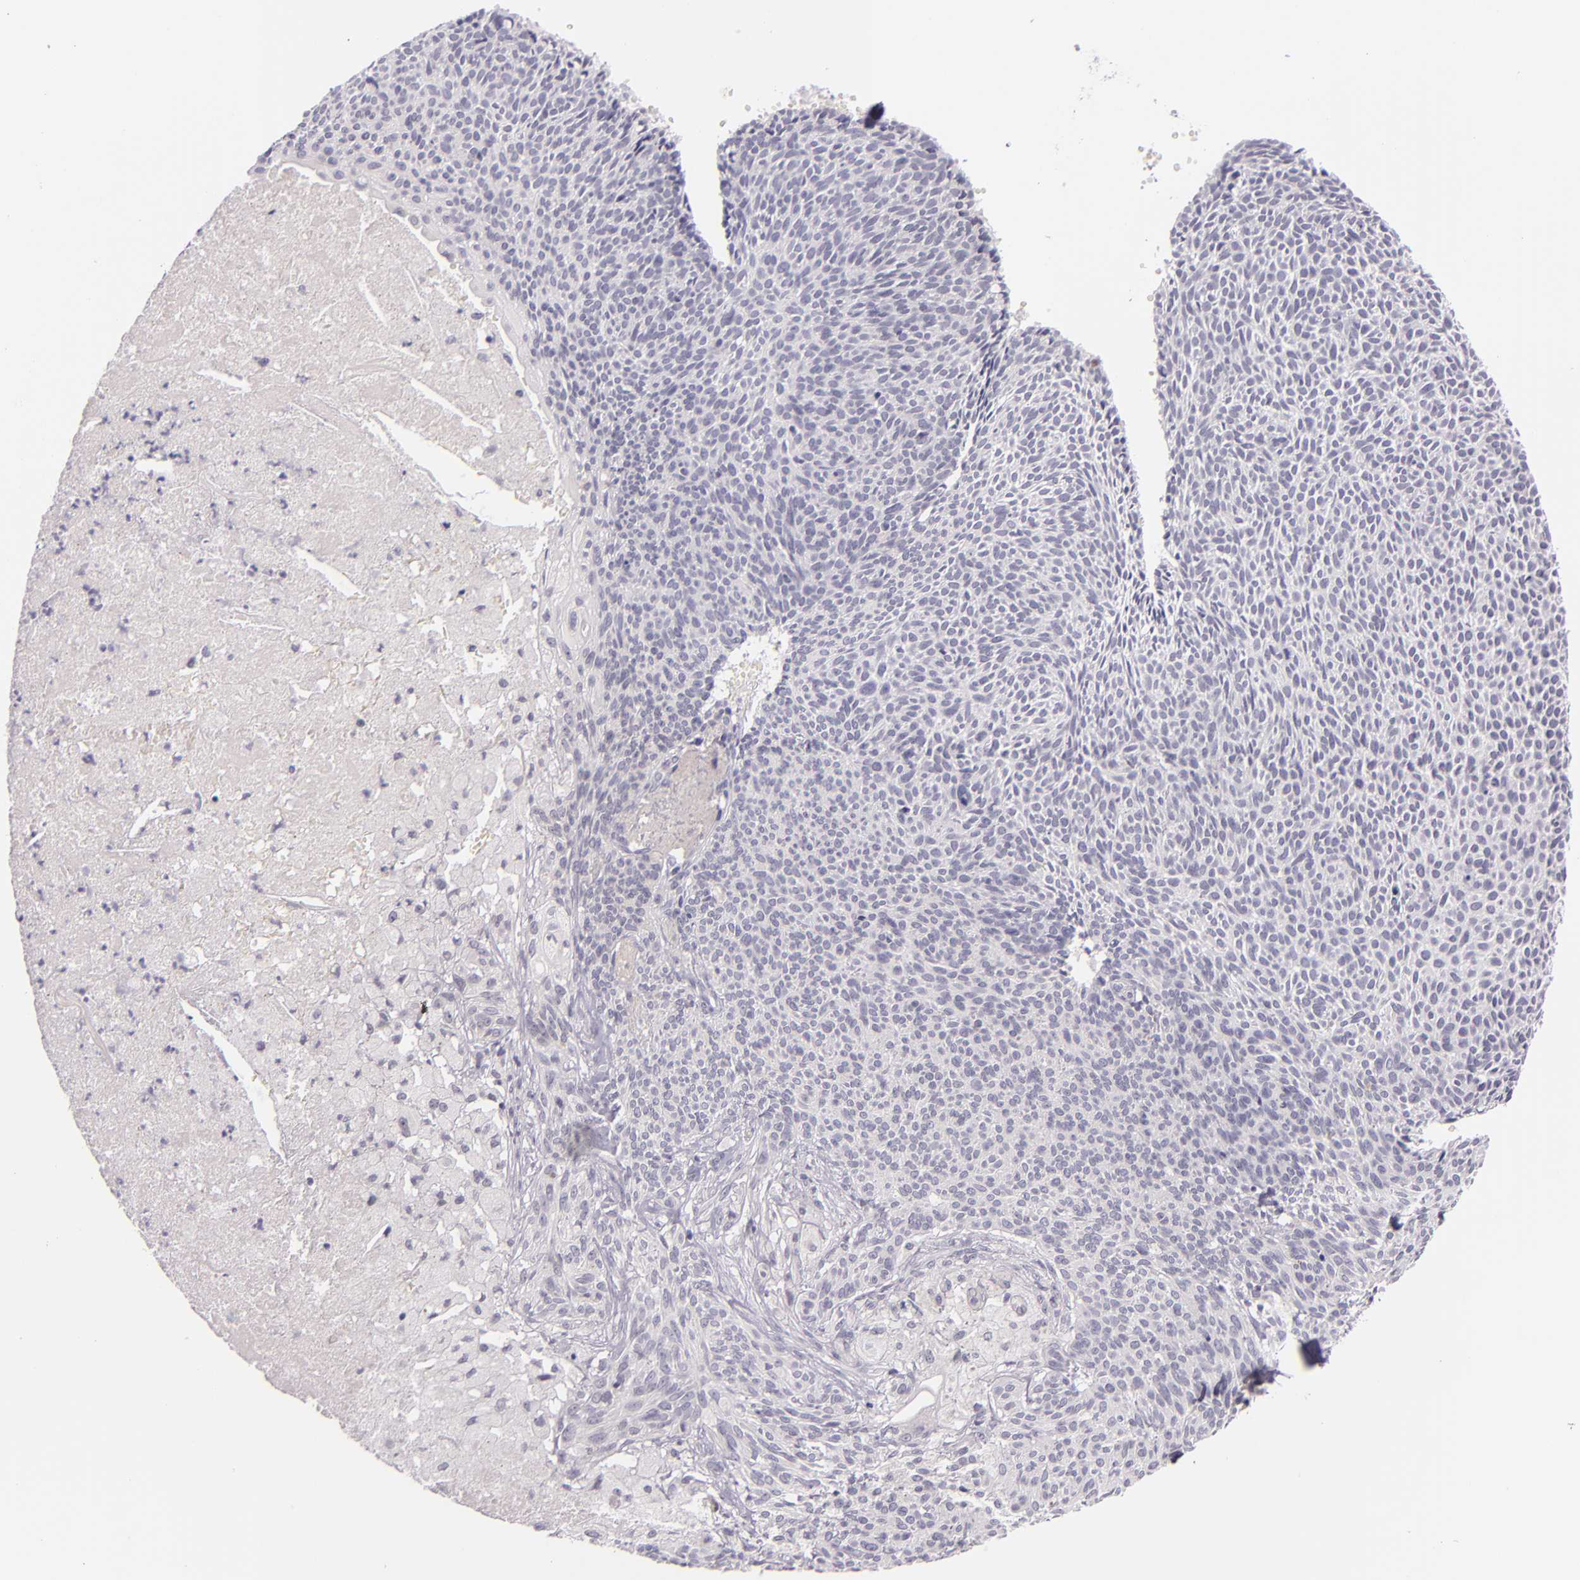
{"staining": {"intensity": "negative", "quantity": "none", "location": "none"}, "tissue": "skin cancer", "cell_type": "Tumor cells", "image_type": "cancer", "snomed": [{"axis": "morphology", "description": "Basal cell carcinoma"}, {"axis": "topography", "description": "Skin"}], "caption": "Immunohistochemistry (IHC) of skin cancer (basal cell carcinoma) demonstrates no expression in tumor cells. Nuclei are stained in blue.", "gene": "BCL3", "patient": {"sex": "male", "age": 84}}